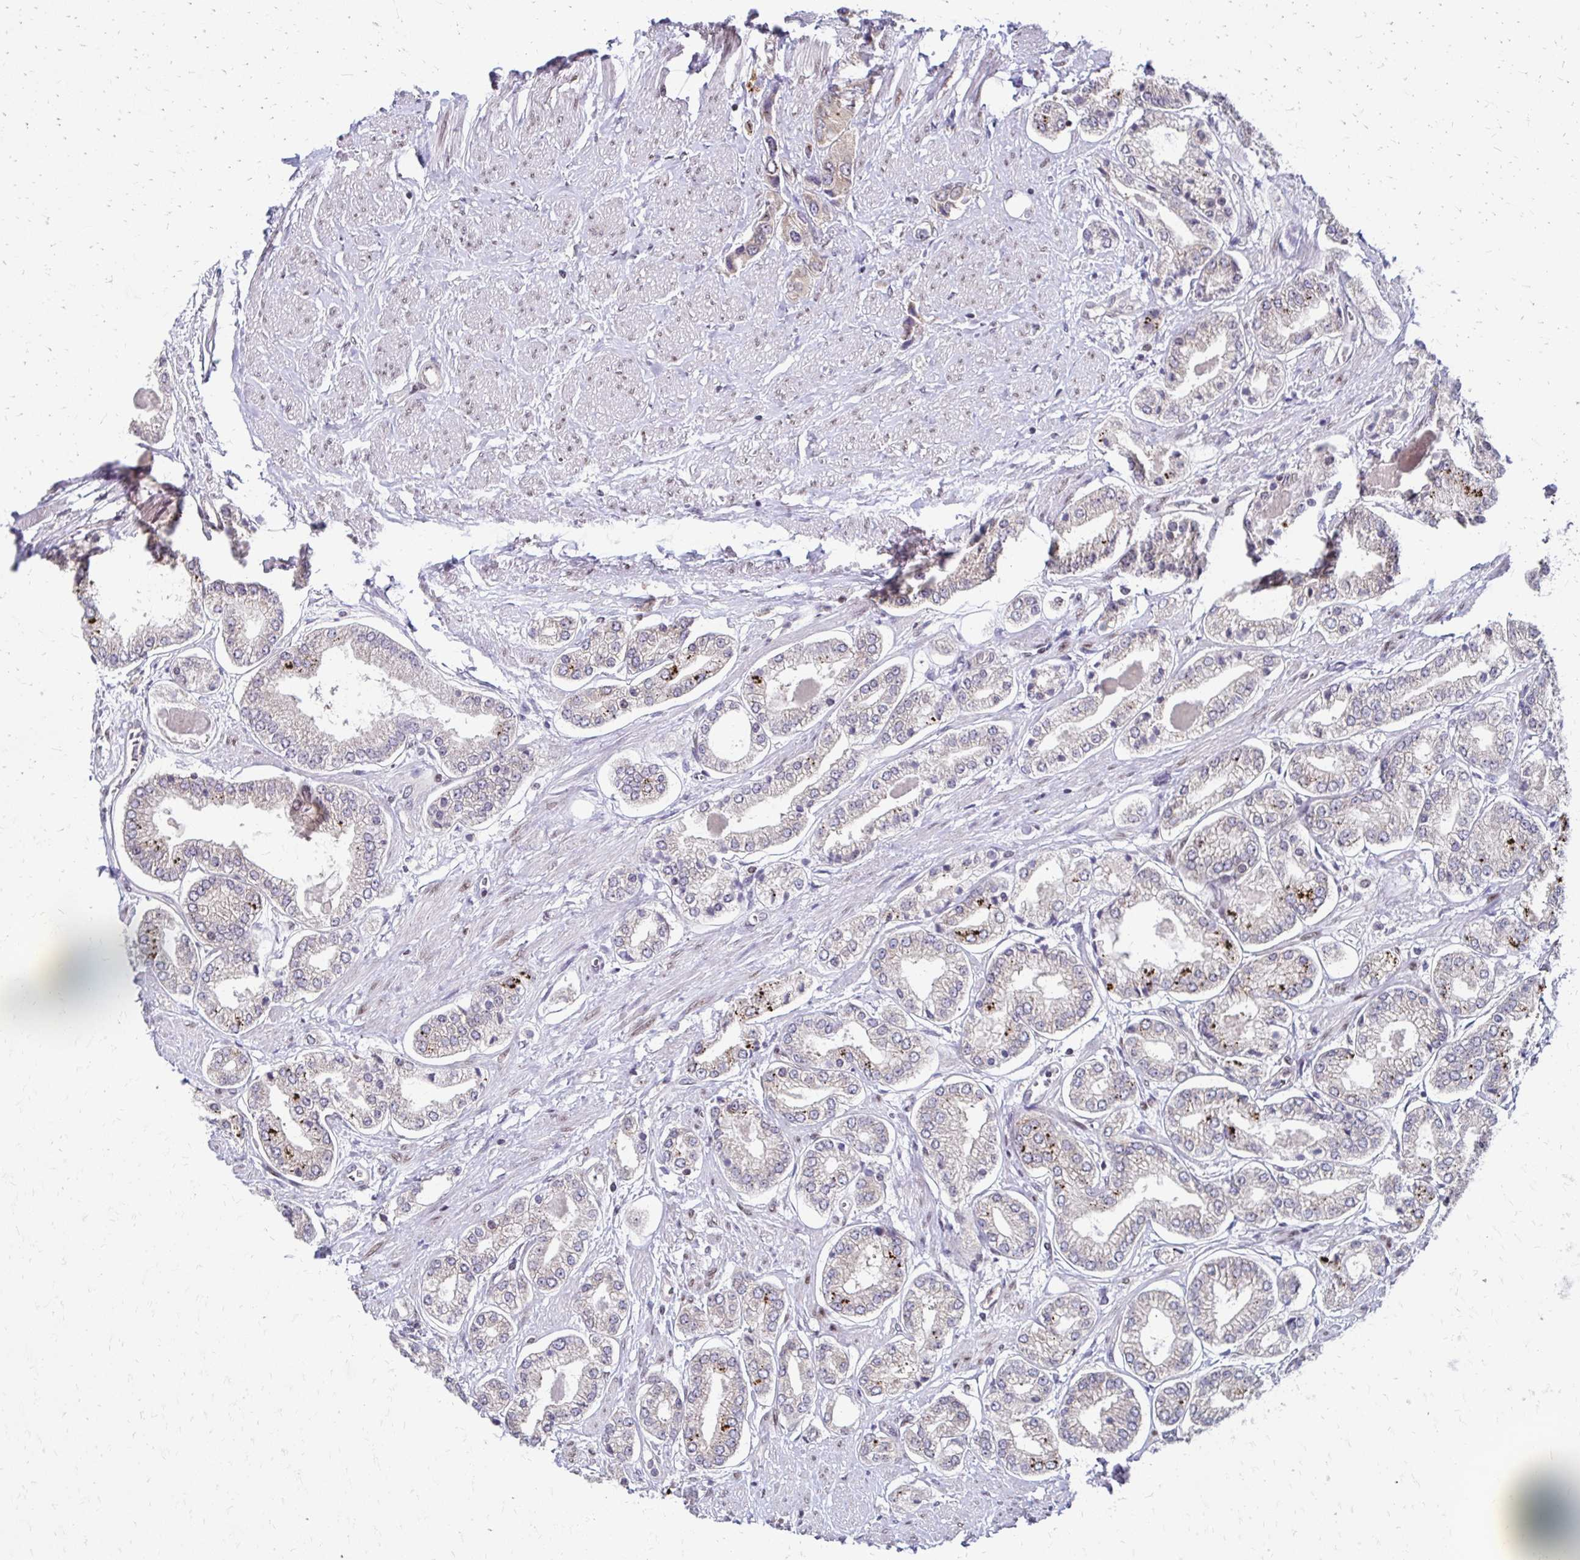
{"staining": {"intensity": "negative", "quantity": "none", "location": "none"}, "tissue": "prostate cancer", "cell_type": "Tumor cells", "image_type": "cancer", "snomed": [{"axis": "morphology", "description": "Adenocarcinoma, Low grade"}, {"axis": "topography", "description": "Prostate"}], "caption": "High magnification brightfield microscopy of prostate adenocarcinoma (low-grade) stained with DAB (brown) and counterstained with hematoxylin (blue): tumor cells show no significant expression.", "gene": "CBX7", "patient": {"sex": "male", "age": 69}}